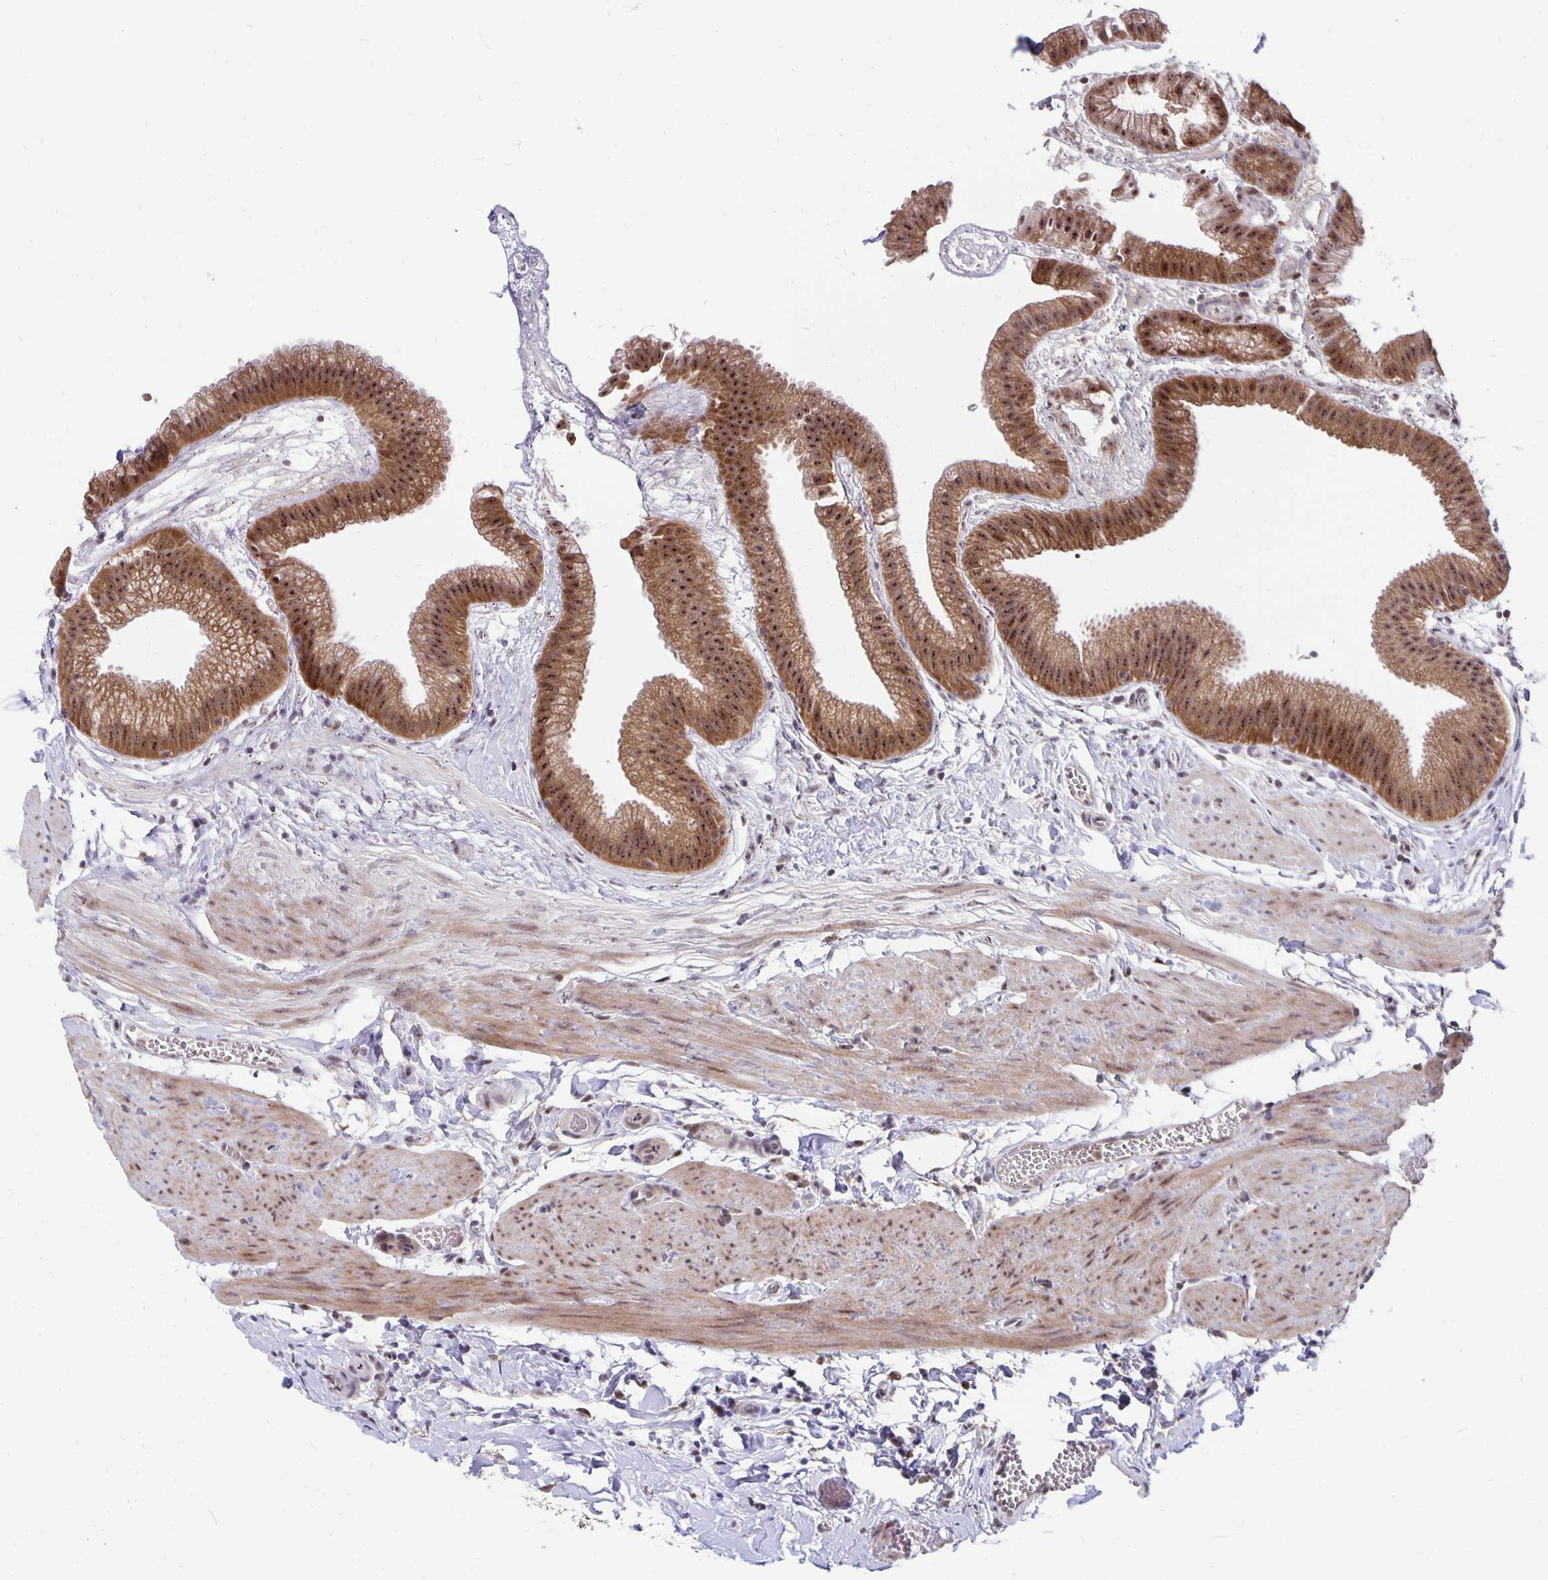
{"staining": {"intensity": "moderate", "quantity": ">75%", "location": "cytoplasmic/membranous,nuclear"}, "tissue": "gallbladder", "cell_type": "Glandular cells", "image_type": "normal", "snomed": [{"axis": "morphology", "description": "Normal tissue, NOS"}, {"axis": "topography", "description": "Gallbladder"}], "caption": "Immunohistochemical staining of unremarkable human gallbladder exhibits >75% levels of moderate cytoplasmic/membranous,nuclear protein staining in approximately >75% of glandular cells. Using DAB (brown) and hematoxylin (blue) stains, captured at high magnification using brightfield microscopy.", "gene": "EXOC6B", "patient": {"sex": "female", "age": 63}}